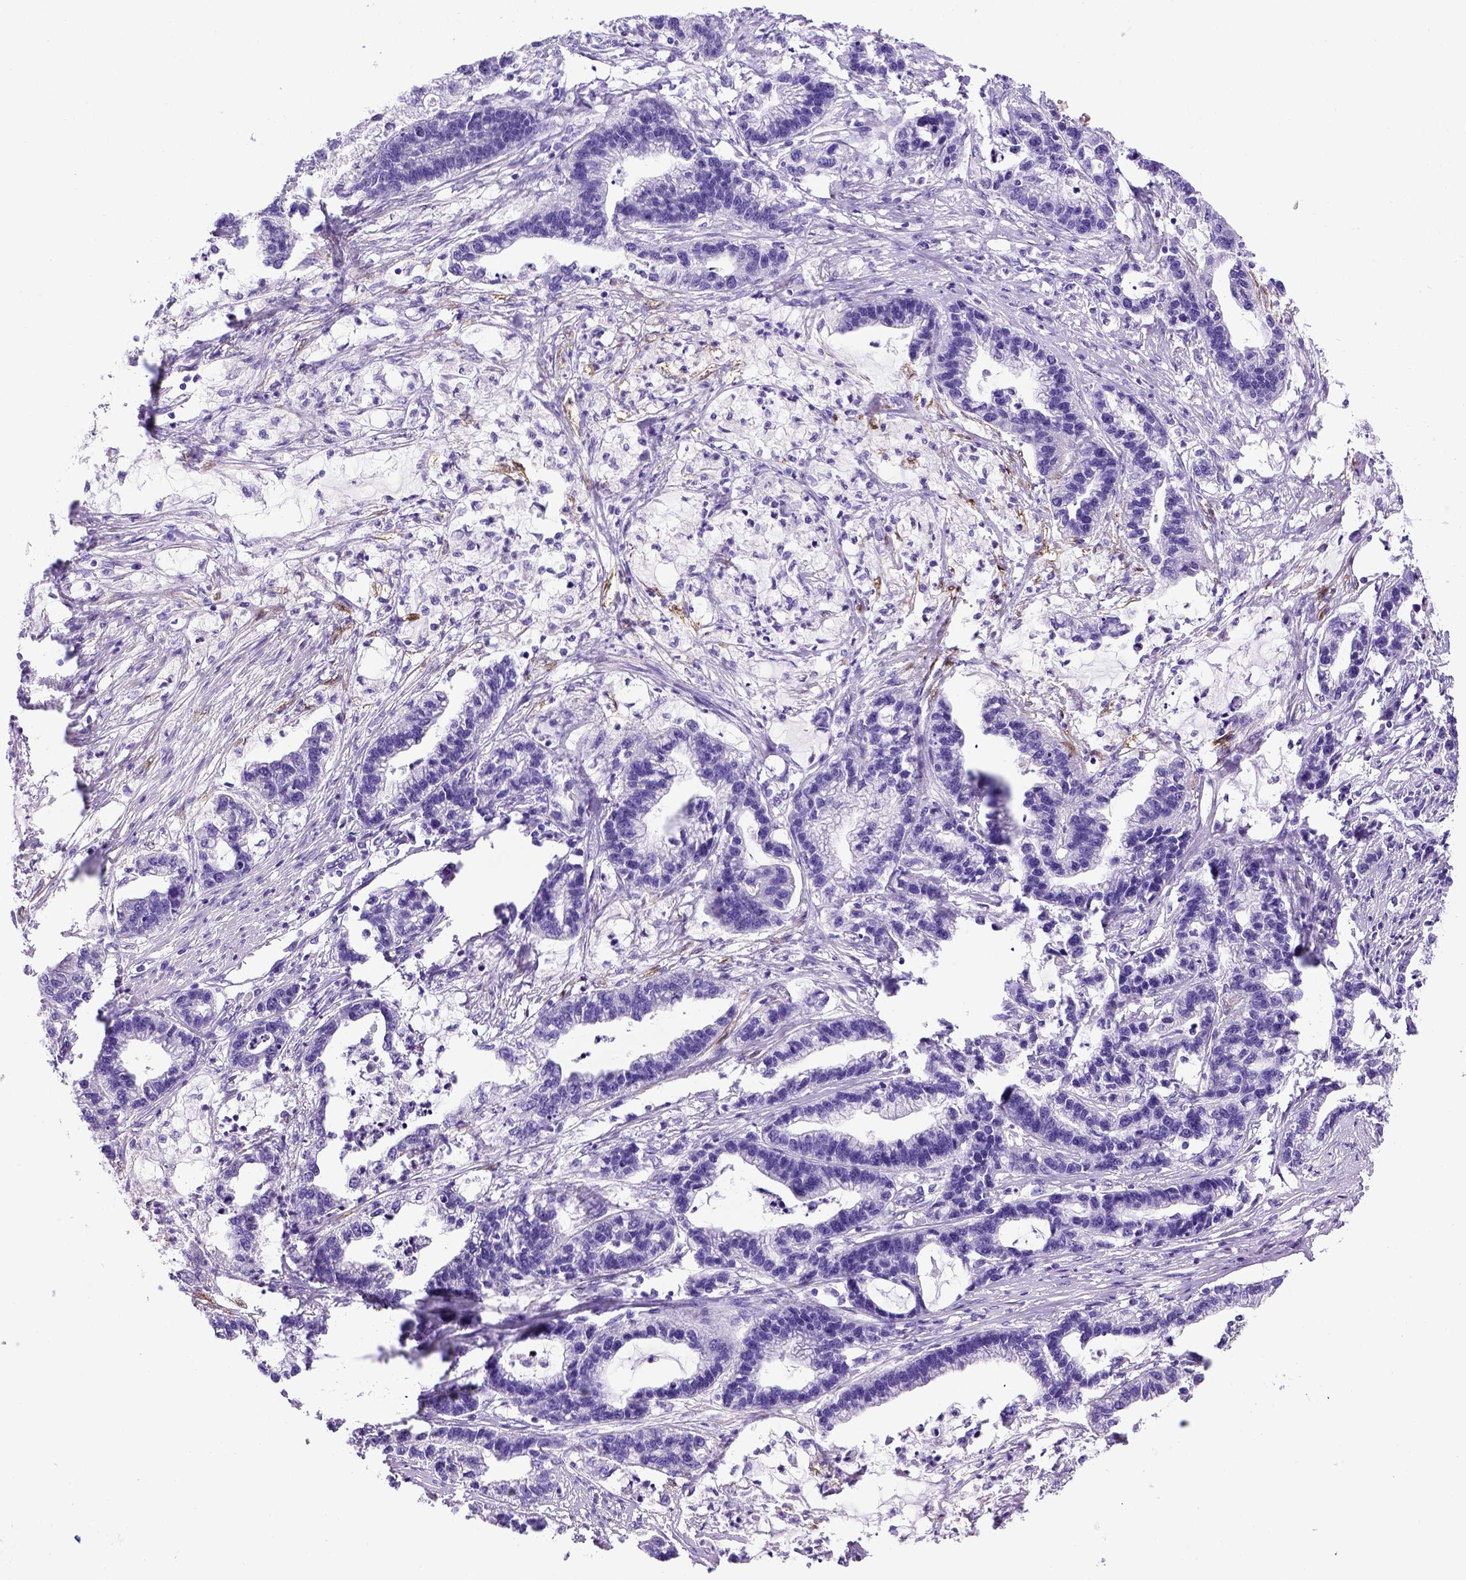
{"staining": {"intensity": "negative", "quantity": "none", "location": "none"}, "tissue": "stomach cancer", "cell_type": "Tumor cells", "image_type": "cancer", "snomed": [{"axis": "morphology", "description": "Adenocarcinoma, NOS"}, {"axis": "topography", "description": "Stomach"}], "caption": "Immunohistochemistry histopathology image of stomach adenocarcinoma stained for a protein (brown), which displays no staining in tumor cells.", "gene": "PTGES", "patient": {"sex": "male", "age": 83}}